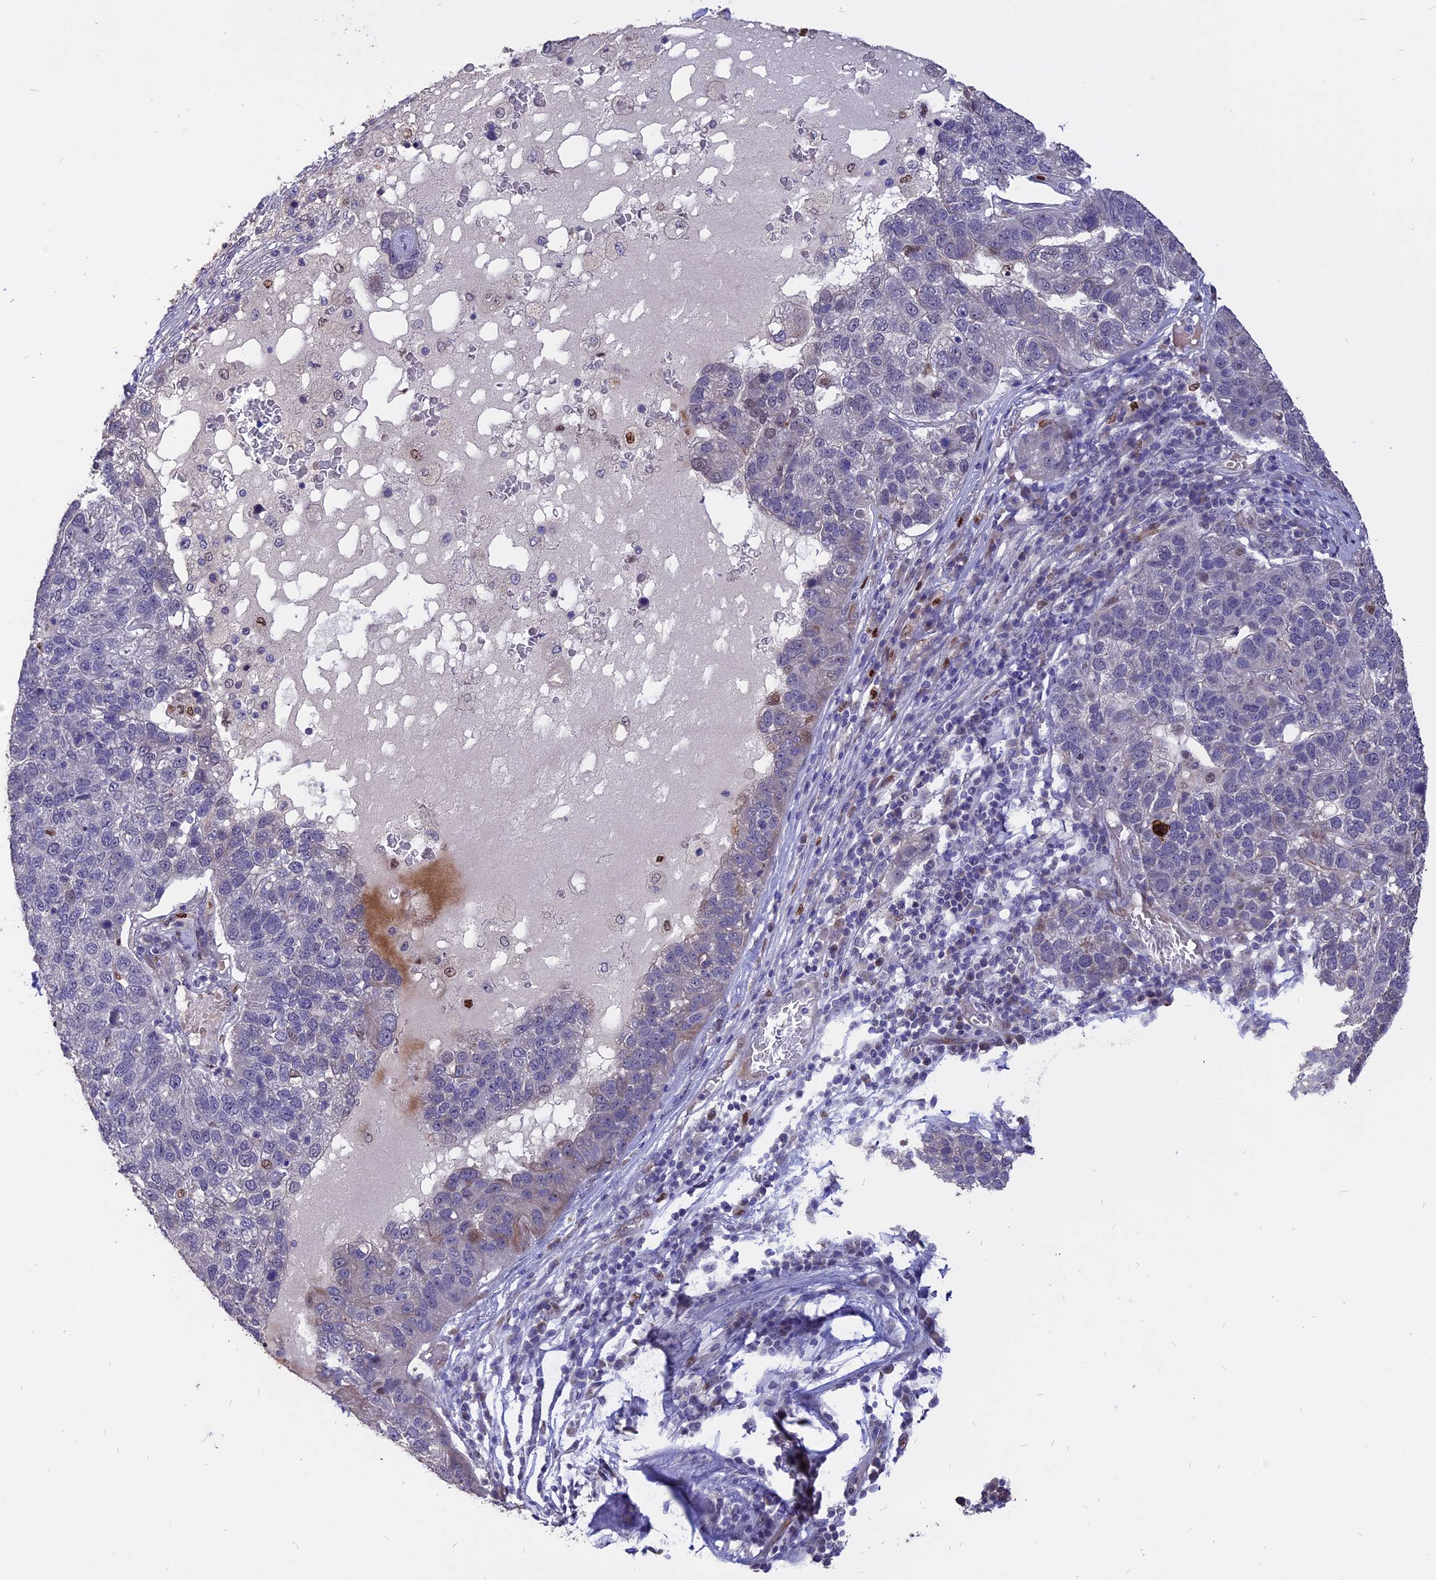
{"staining": {"intensity": "negative", "quantity": "none", "location": "none"}, "tissue": "pancreatic cancer", "cell_type": "Tumor cells", "image_type": "cancer", "snomed": [{"axis": "morphology", "description": "Adenocarcinoma, NOS"}, {"axis": "topography", "description": "Pancreas"}], "caption": "A high-resolution histopathology image shows IHC staining of pancreatic cancer (adenocarcinoma), which shows no significant expression in tumor cells.", "gene": "TMEM263", "patient": {"sex": "female", "age": 61}}